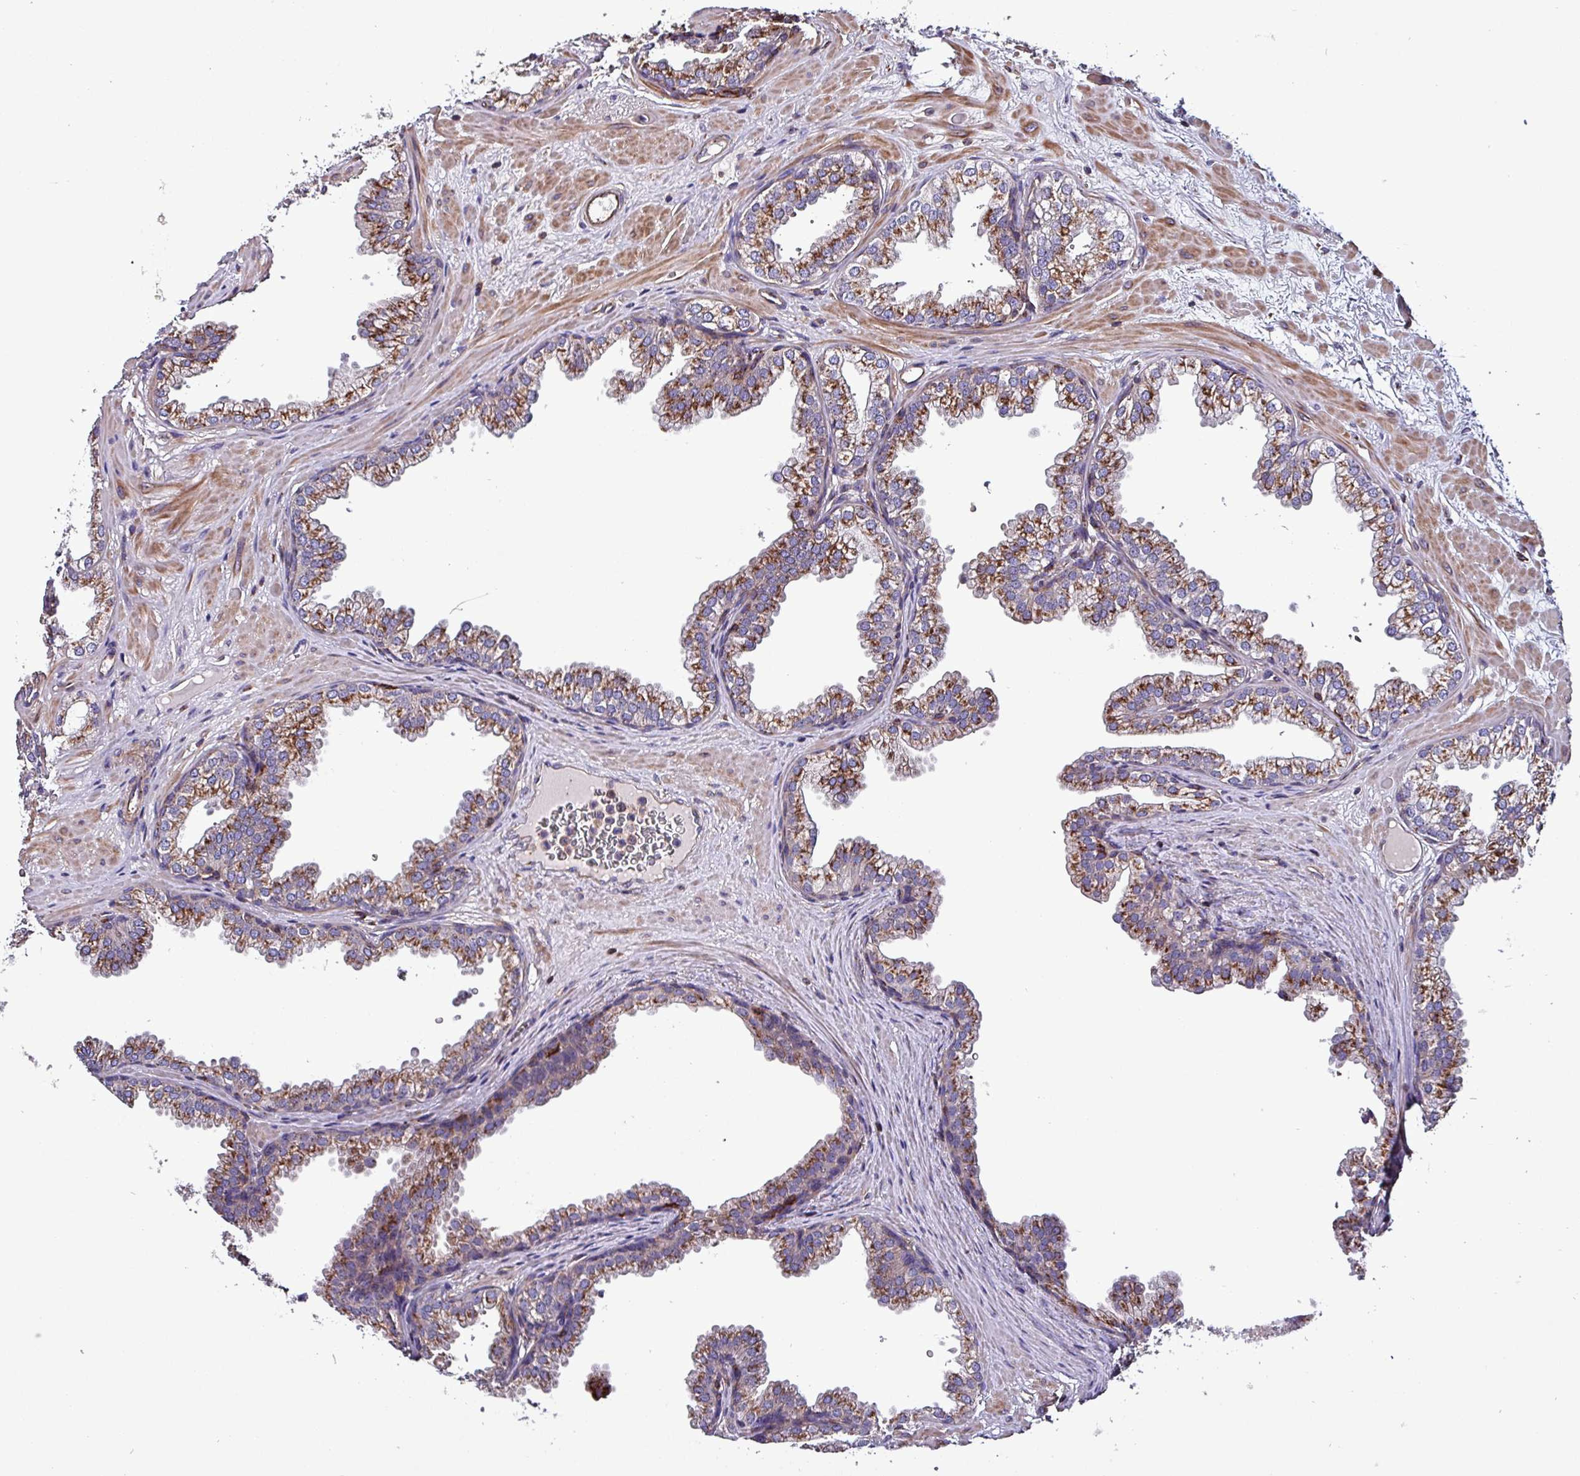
{"staining": {"intensity": "moderate", "quantity": "25%-75%", "location": "cytoplasmic/membranous"}, "tissue": "prostate", "cell_type": "Glandular cells", "image_type": "normal", "snomed": [{"axis": "morphology", "description": "Normal tissue, NOS"}, {"axis": "topography", "description": "Prostate"}], "caption": "DAB immunohistochemical staining of unremarkable human prostate shows moderate cytoplasmic/membranous protein staining in about 25%-75% of glandular cells. (DAB (3,3'-diaminobenzidine) IHC, brown staining for protein, blue staining for nuclei).", "gene": "VAMP4", "patient": {"sex": "male", "age": 37}}